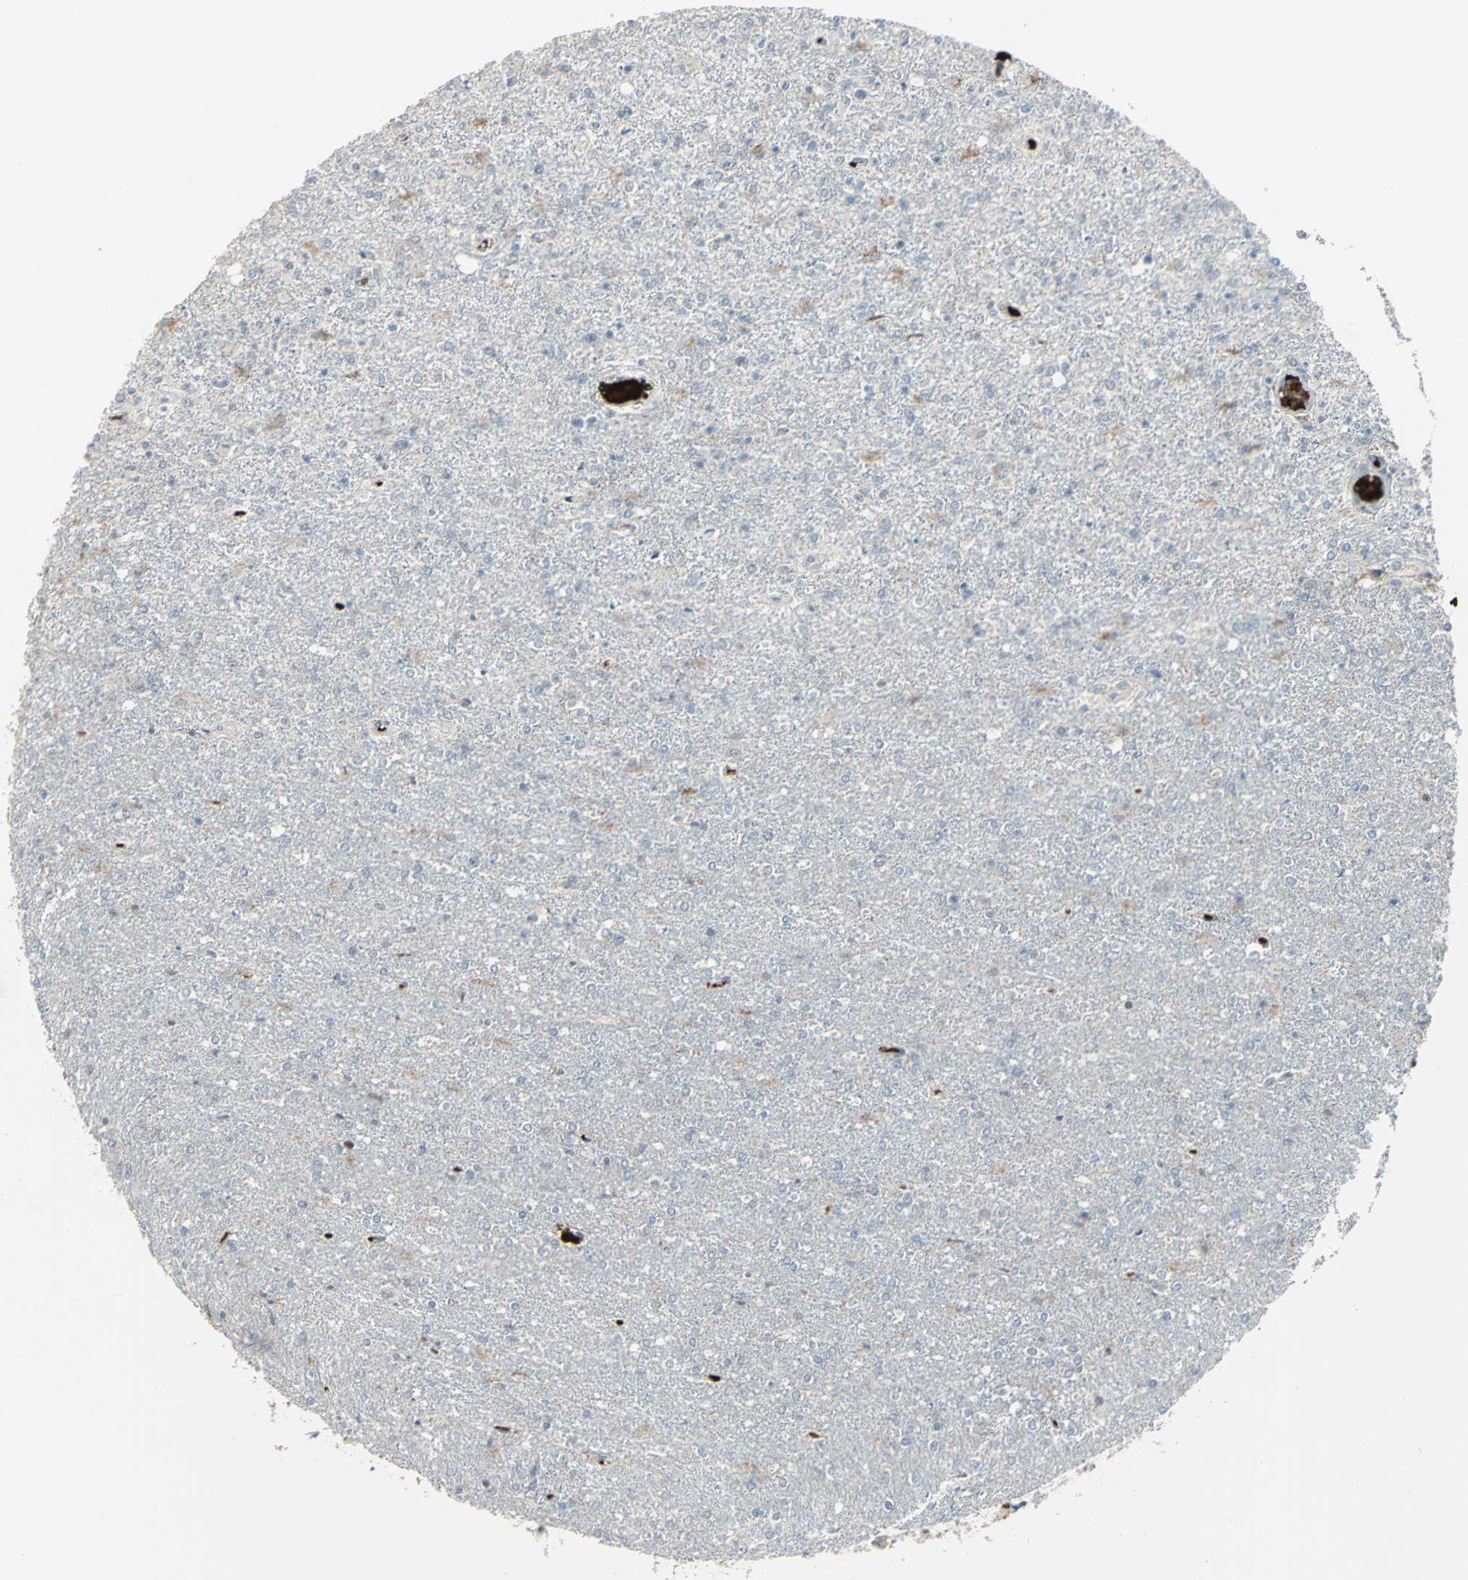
{"staining": {"intensity": "weak", "quantity": "<25%", "location": "nuclear"}, "tissue": "glioma", "cell_type": "Tumor cells", "image_type": "cancer", "snomed": [{"axis": "morphology", "description": "Glioma, malignant, High grade"}, {"axis": "topography", "description": "Cerebral cortex"}], "caption": "This is a image of IHC staining of malignant glioma (high-grade), which shows no staining in tumor cells.", "gene": "GLI3", "patient": {"sex": "male", "age": 76}}